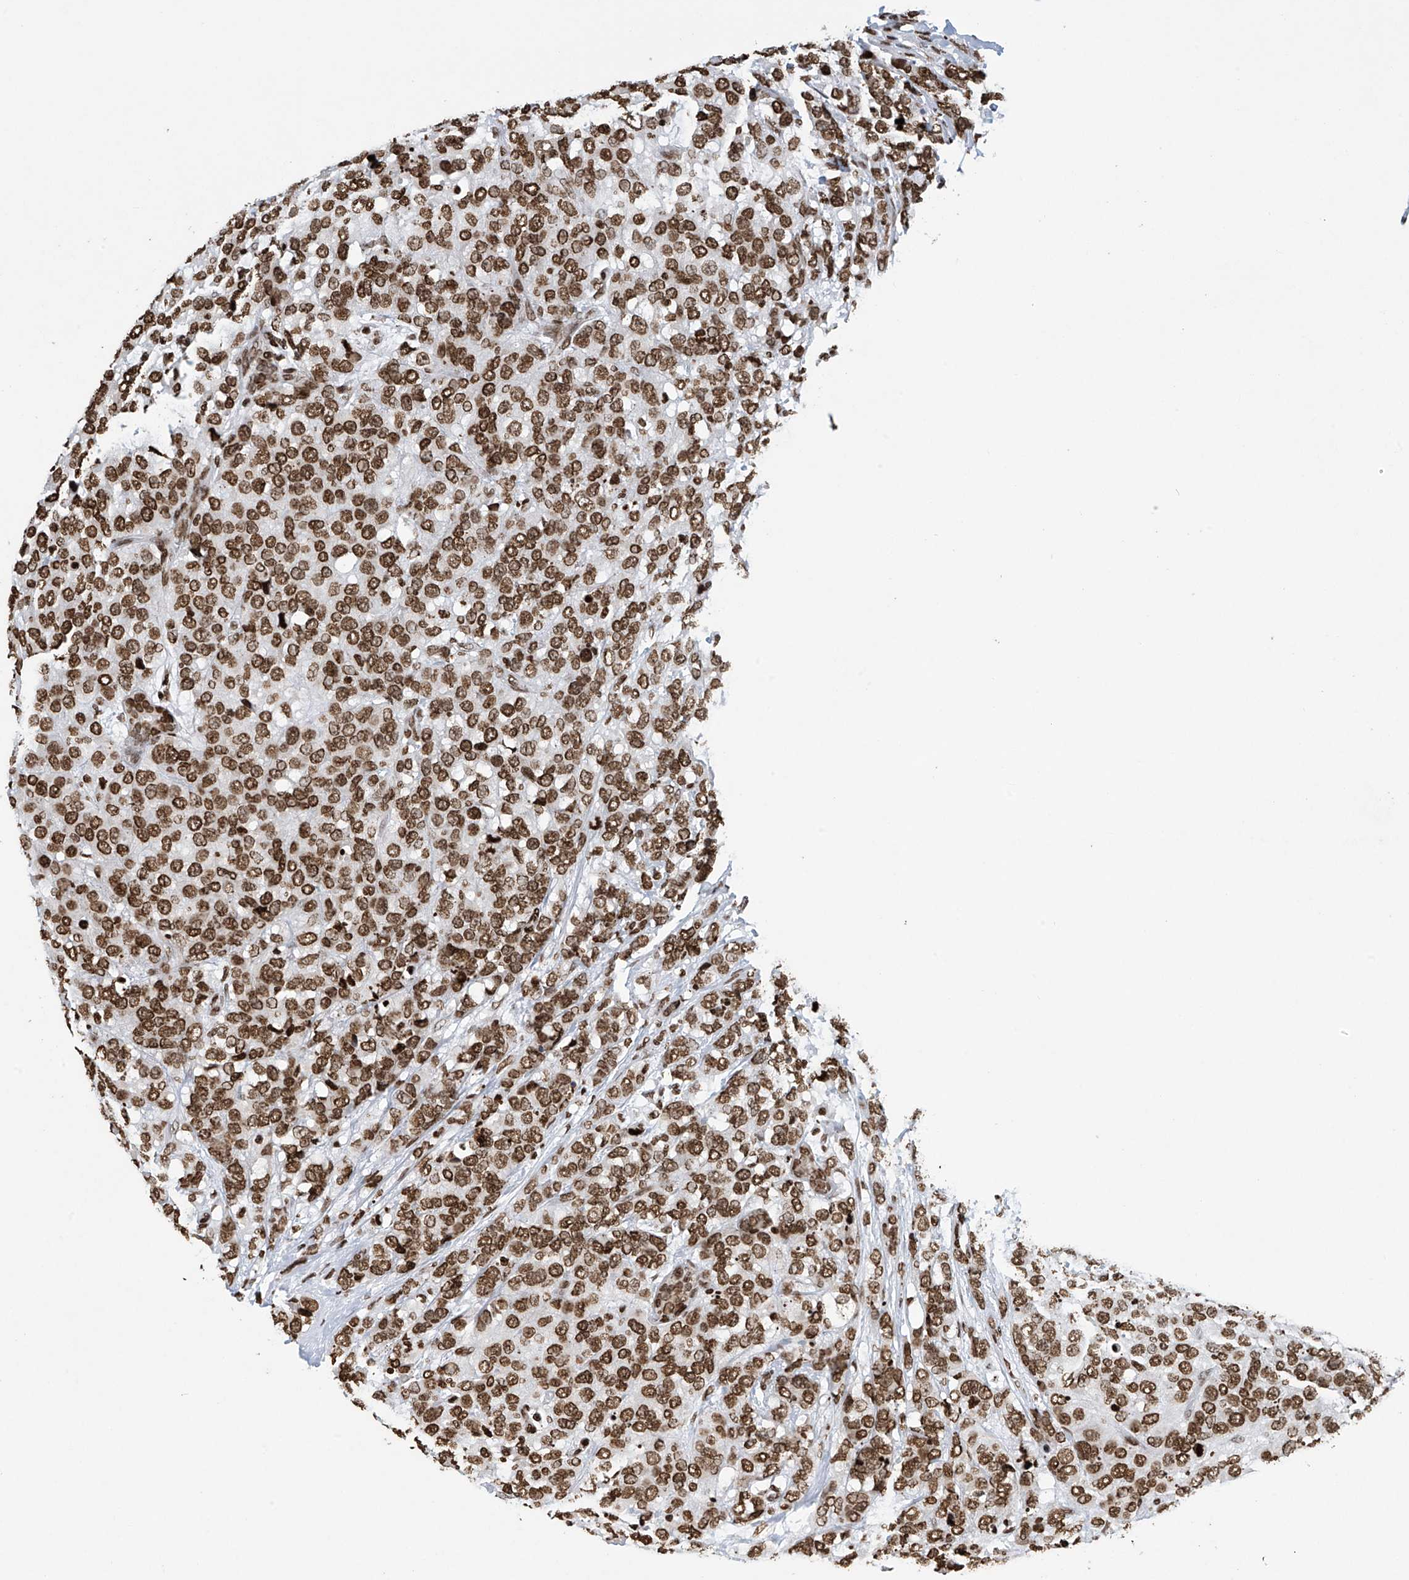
{"staining": {"intensity": "strong", "quantity": ">75%", "location": "nuclear"}, "tissue": "breast cancer", "cell_type": "Tumor cells", "image_type": "cancer", "snomed": [{"axis": "morphology", "description": "Lobular carcinoma"}, {"axis": "topography", "description": "Breast"}], "caption": "Immunohistochemical staining of breast cancer exhibits strong nuclear protein staining in approximately >75% of tumor cells.", "gene": "H4C16", "patient": {"sex": "female", "age": 59}}